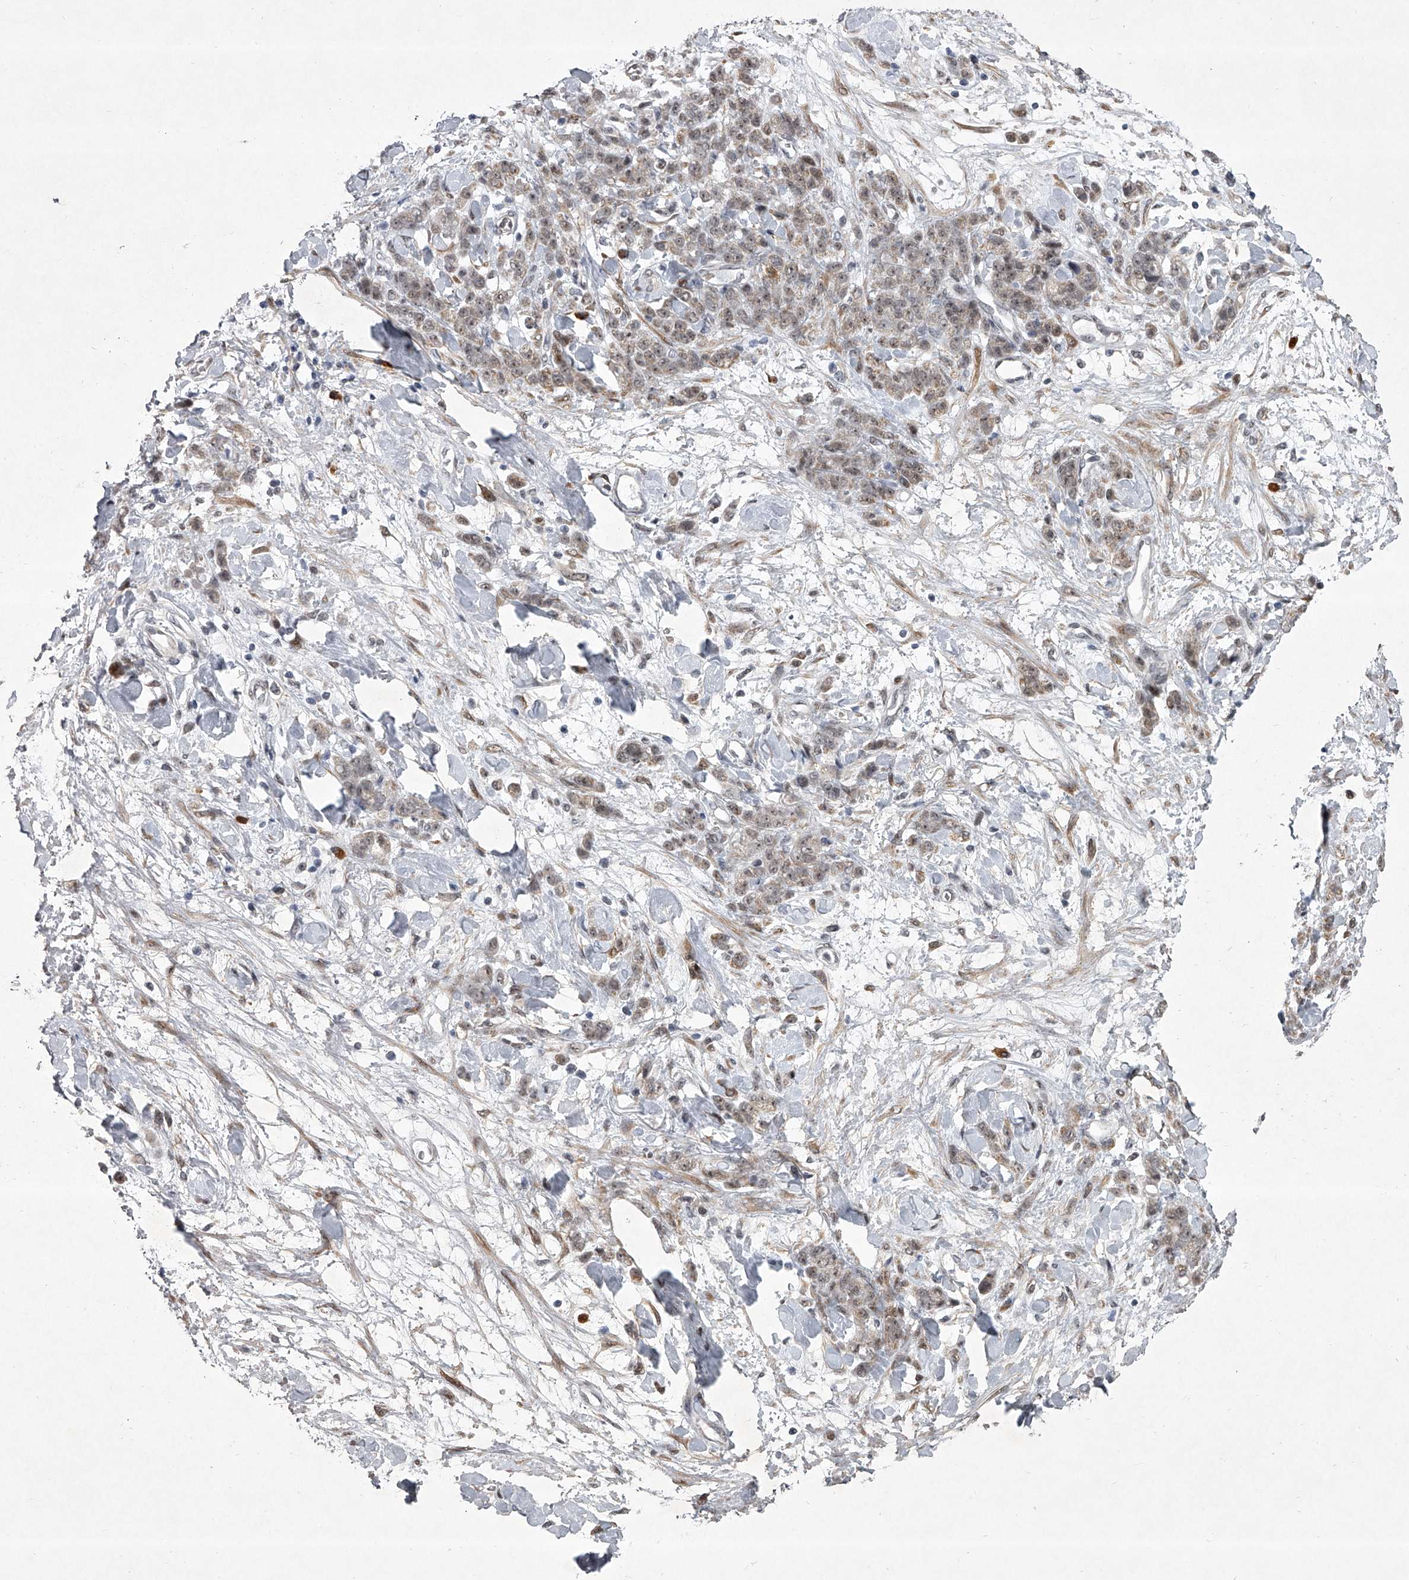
{"staining": {"intensity": "moderate", "quantity": ">75%", "location": "nuclear"}, "tissue": "stomach cancer", "cell_type": "Tumor cells", "image_type": "cancer", "snomed": [{"axis": "morphology", "description": "Normal tissue, NOS"}, {"axis": "morphology", "description": "Adenocarcinoma, NOS"}, {"axis": "topography", "description": "Stomach"}], "caption": "This is a histology image of immunohistochemistry (IHC) staining of stomach cancer (adenocarcinoma), which shows moderate staining in the nuclear of tumor cells.", "gene": "MLLT1", "patient": {"sex": "male", "age": 82}}